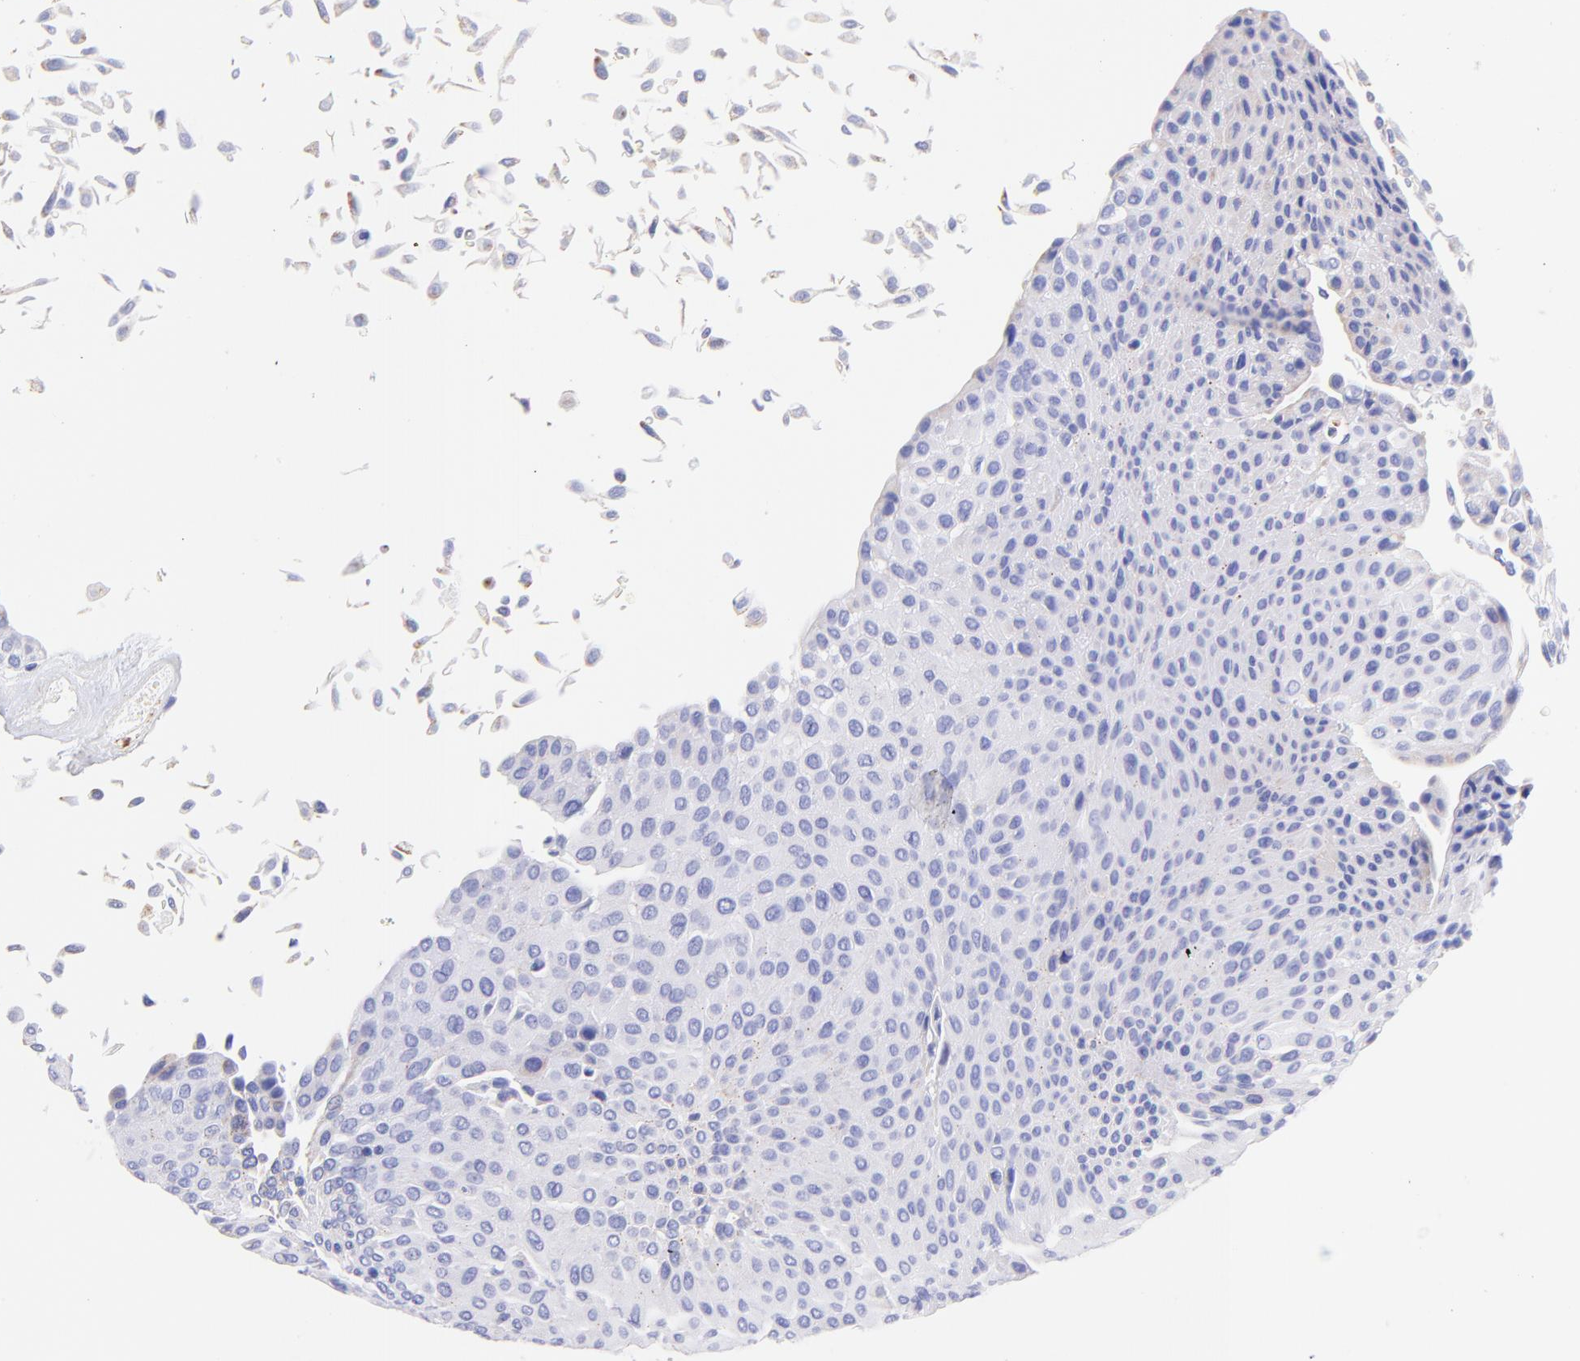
{"staining": {"intensity": "negative", "quantity": "none", "location": "none"}, "tissue": "urothelial cancer", "cell_type": "Tumor cells", "image_type": "cancer", "snomed": [{"axis": "morphology", "description": "Urothelial carcinoma, Low grade"}, {"axis": "topography", "description": "Urinary bladder"}], "caption": "An IHC image of urothelial carcinoma (low-grade) is shown. There is no staining in tumor cells of urothelial carcinoma (low-grade).", "gene": "SPARC", "patient": {"sex": "male", "age": 64}}